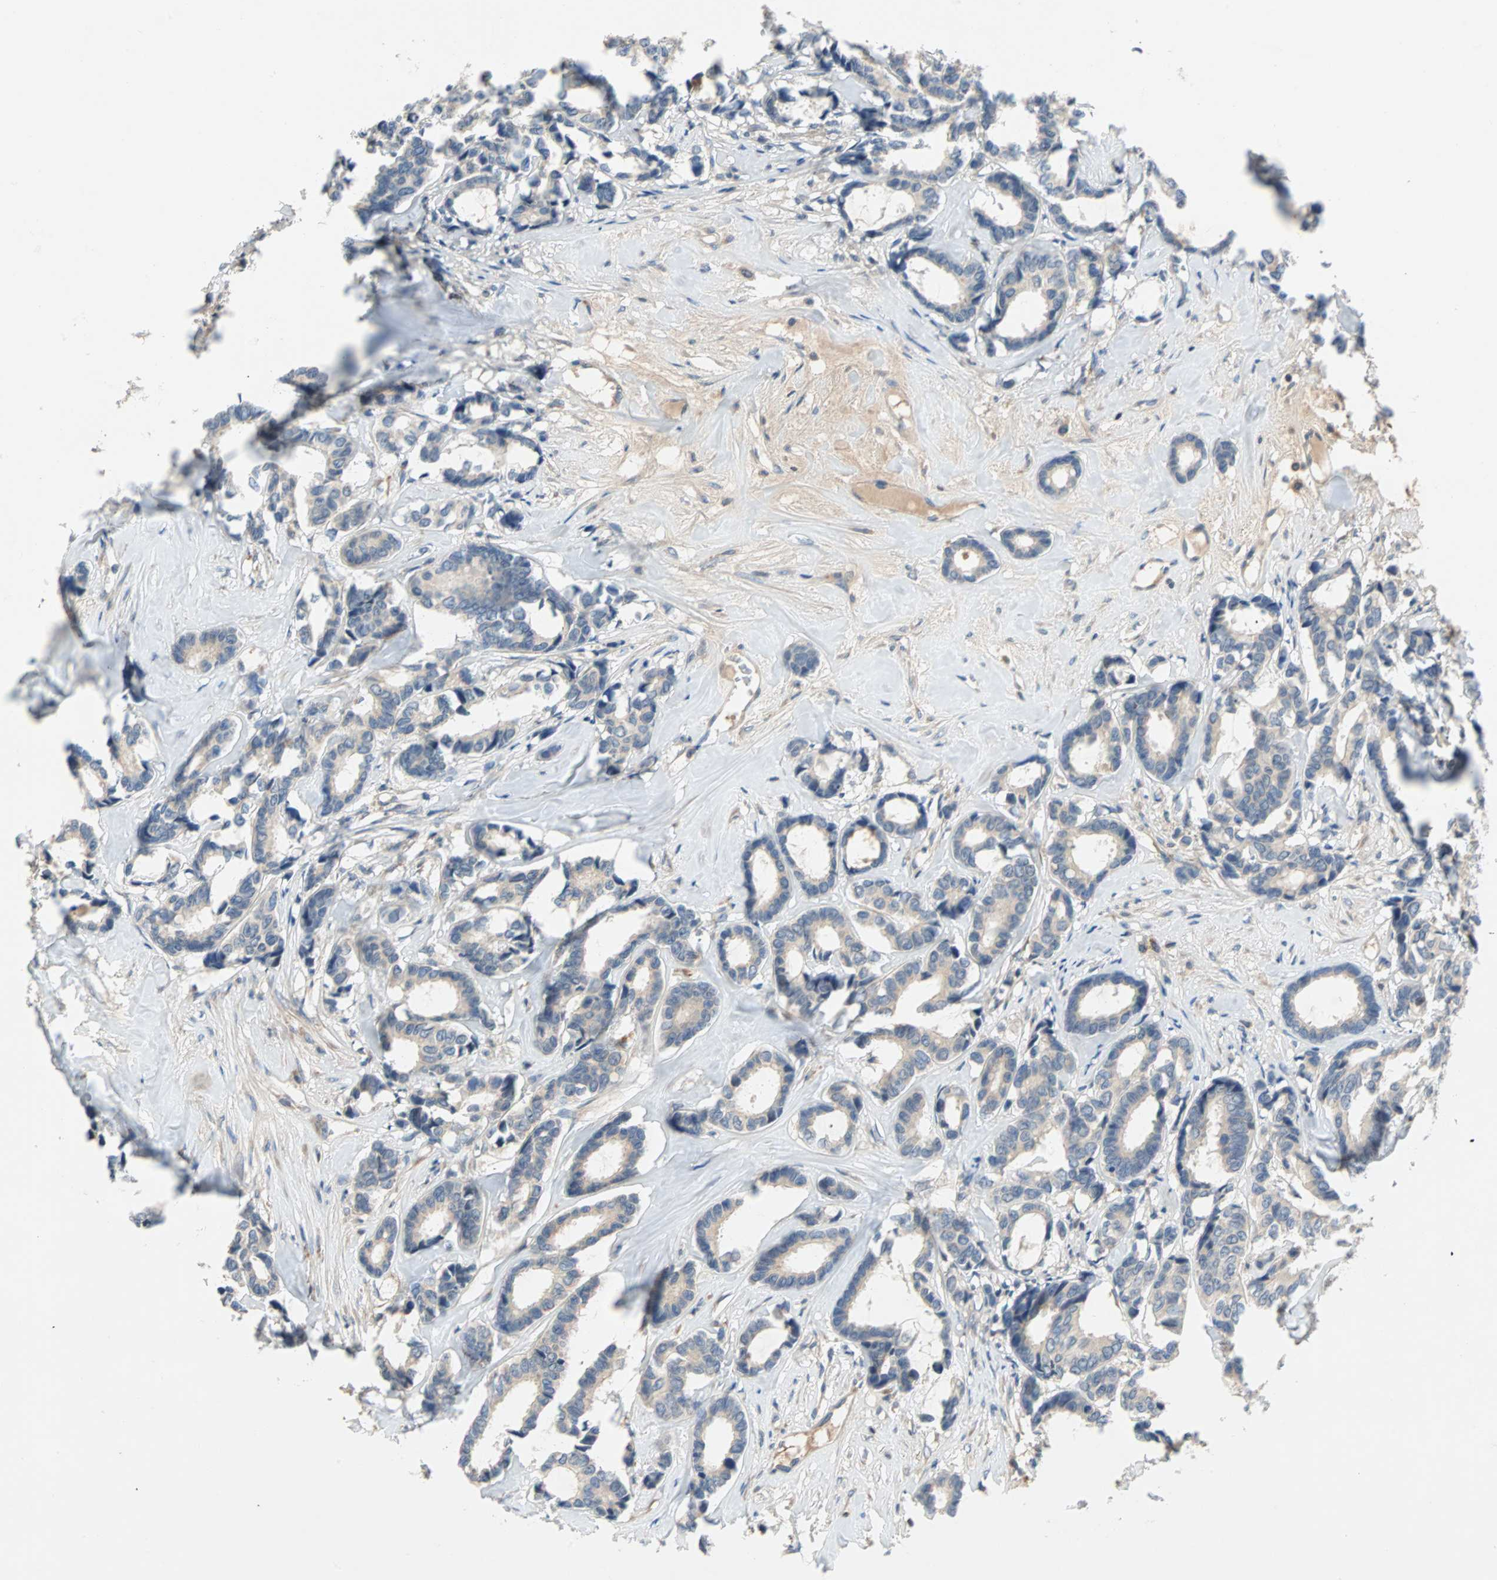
{"staining": {"intensity": "negative", "quantity": "none", "location": "none"}, "tissue": "breast cancer", "cell_type": "Tumor cells", "image_type": "cancer", "snomed": [{"axis": "morphology", "description": "Duct carcinoma"}, {"axis": "topography", "description": "Breast"}], "caption": "There is no significant staining in tumor cells of breast infiltrating ductal carcinoma. (DAB (3,3'-diaminobenzidine) immunohistochemistry (IHC) with hematoxylin counter stain).", "gene": "MAP4K1", "patient": {"sex": "female", "age": 87}}